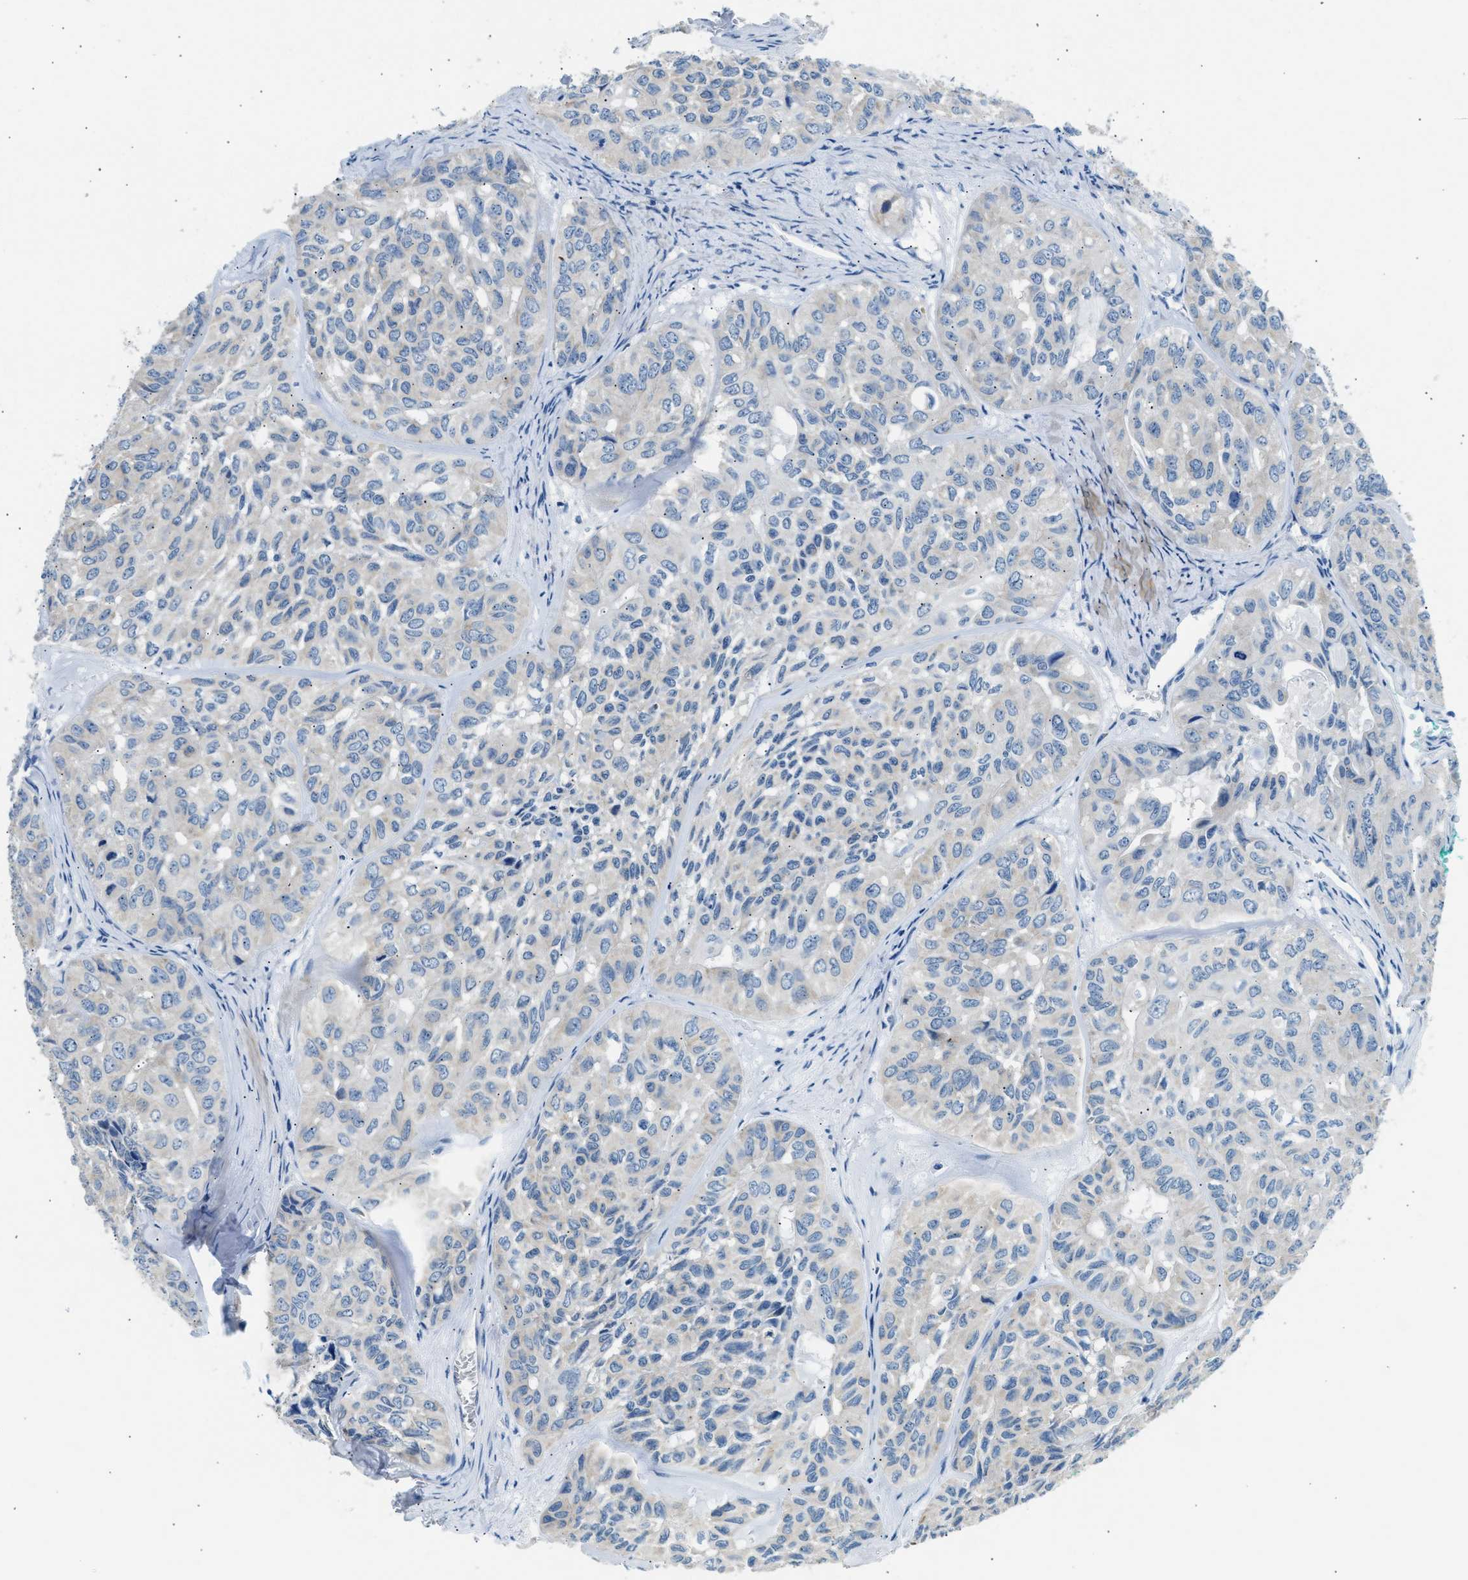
{"staining": {"intensity": "negative", "quantity": "none", "location": "none"}, "tissue": "head and neck cancer", "cell_type": "Tumor cells", "image_type": "cancer", "snomed": [{"axis": "morphology", "description": "Adenocarcinoma, NOS"}, {"axis": "topography", "description": "Salivary gland, NOS"}, {"axis": "topography", "description": "Head-Neck"}], "caption": "Photomicrograph shows no significant protein staining in tumor cells of head and neck cancer (adenocarcinoma).", "gene": "CLDN18", "patient": {"sex": "female", "age": 76}}